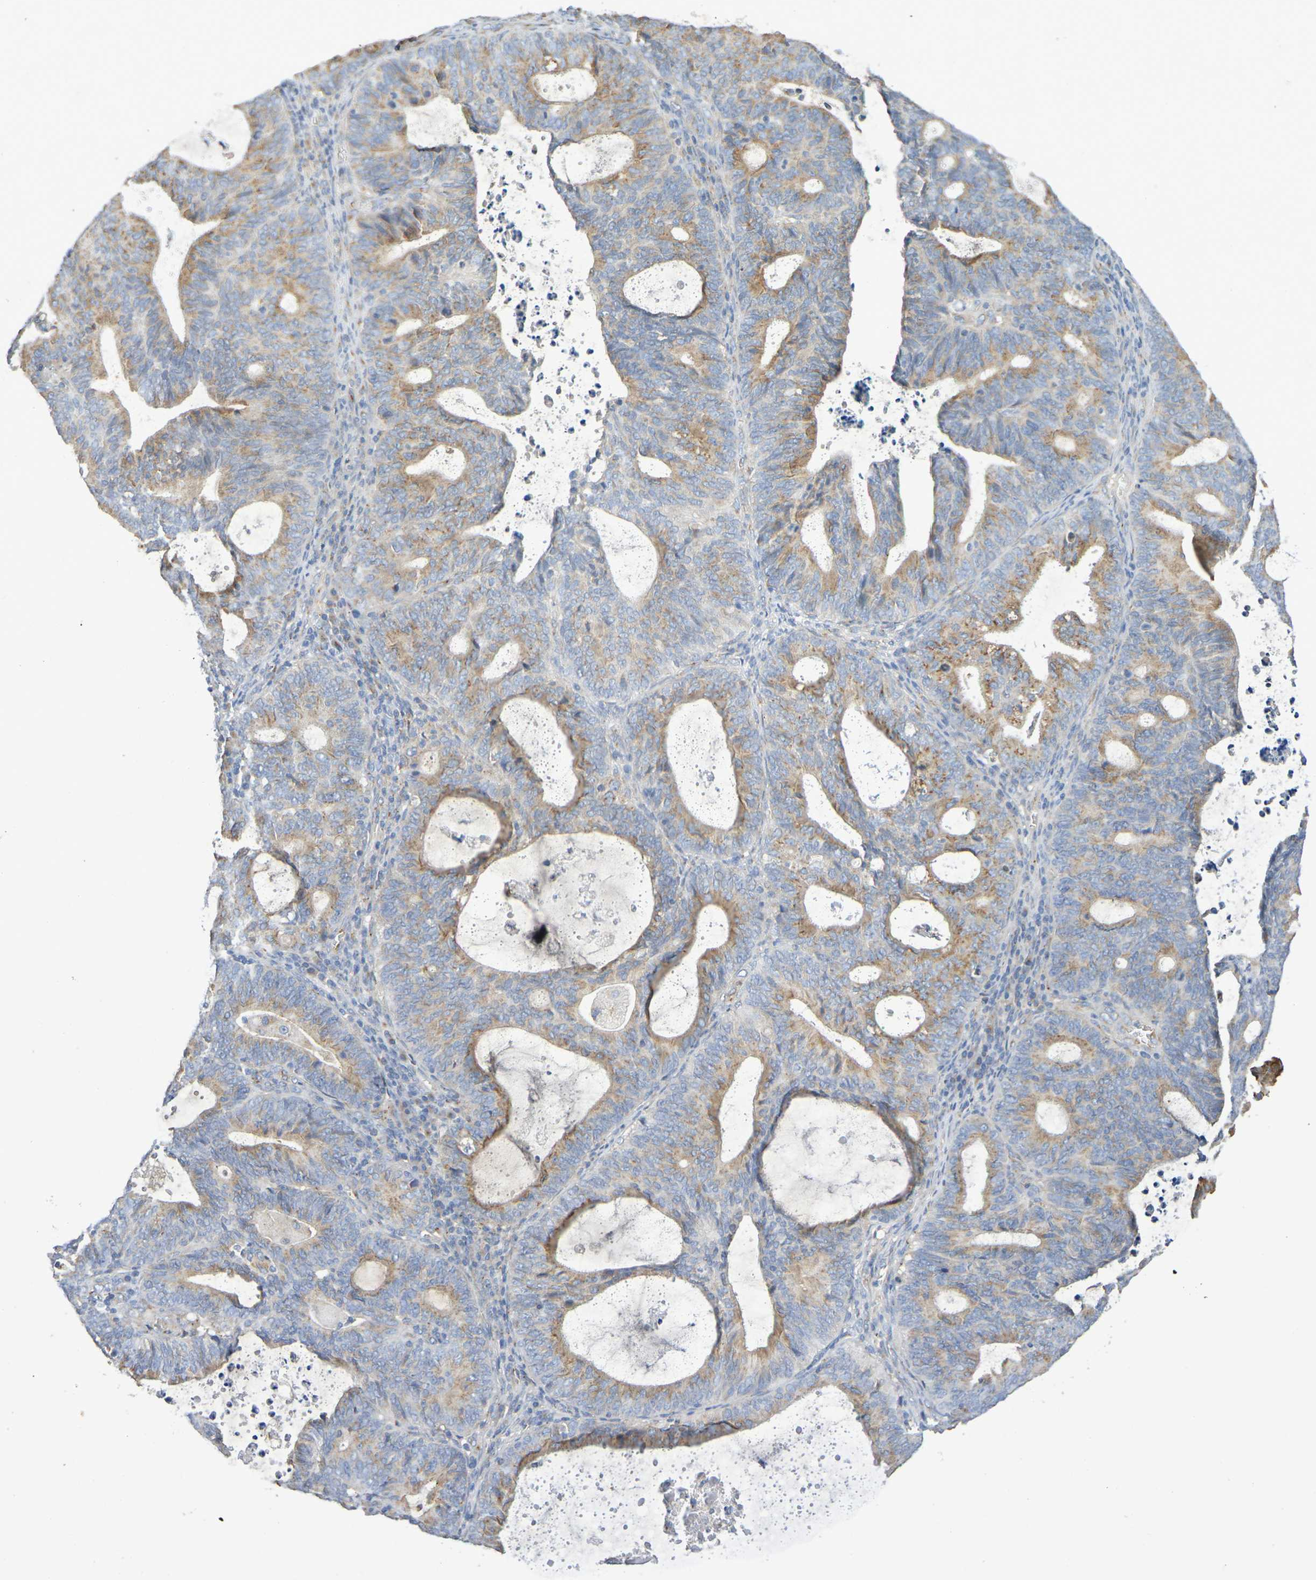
{"staining": {"intensity": "moderate", "quantity": ">75%", "location": "cytoplasmic/membranous"}, "tissue": "endometrial cancer", "cell_type": "Tumor cells", "image_type": "cancer", "snomed": [{"axis": "morphology", "description": "Adenocarcinoma, NOS"}, {"axis": "topography", "description": "Uterus"}], "caption": "Moderate cytoplasmic/membranous positivity is present in approximately >75% of tumor cells in endometrial adenocarcinoma.", "gene": "DCP2", "patient": {"sex": "female", "age": 83}}